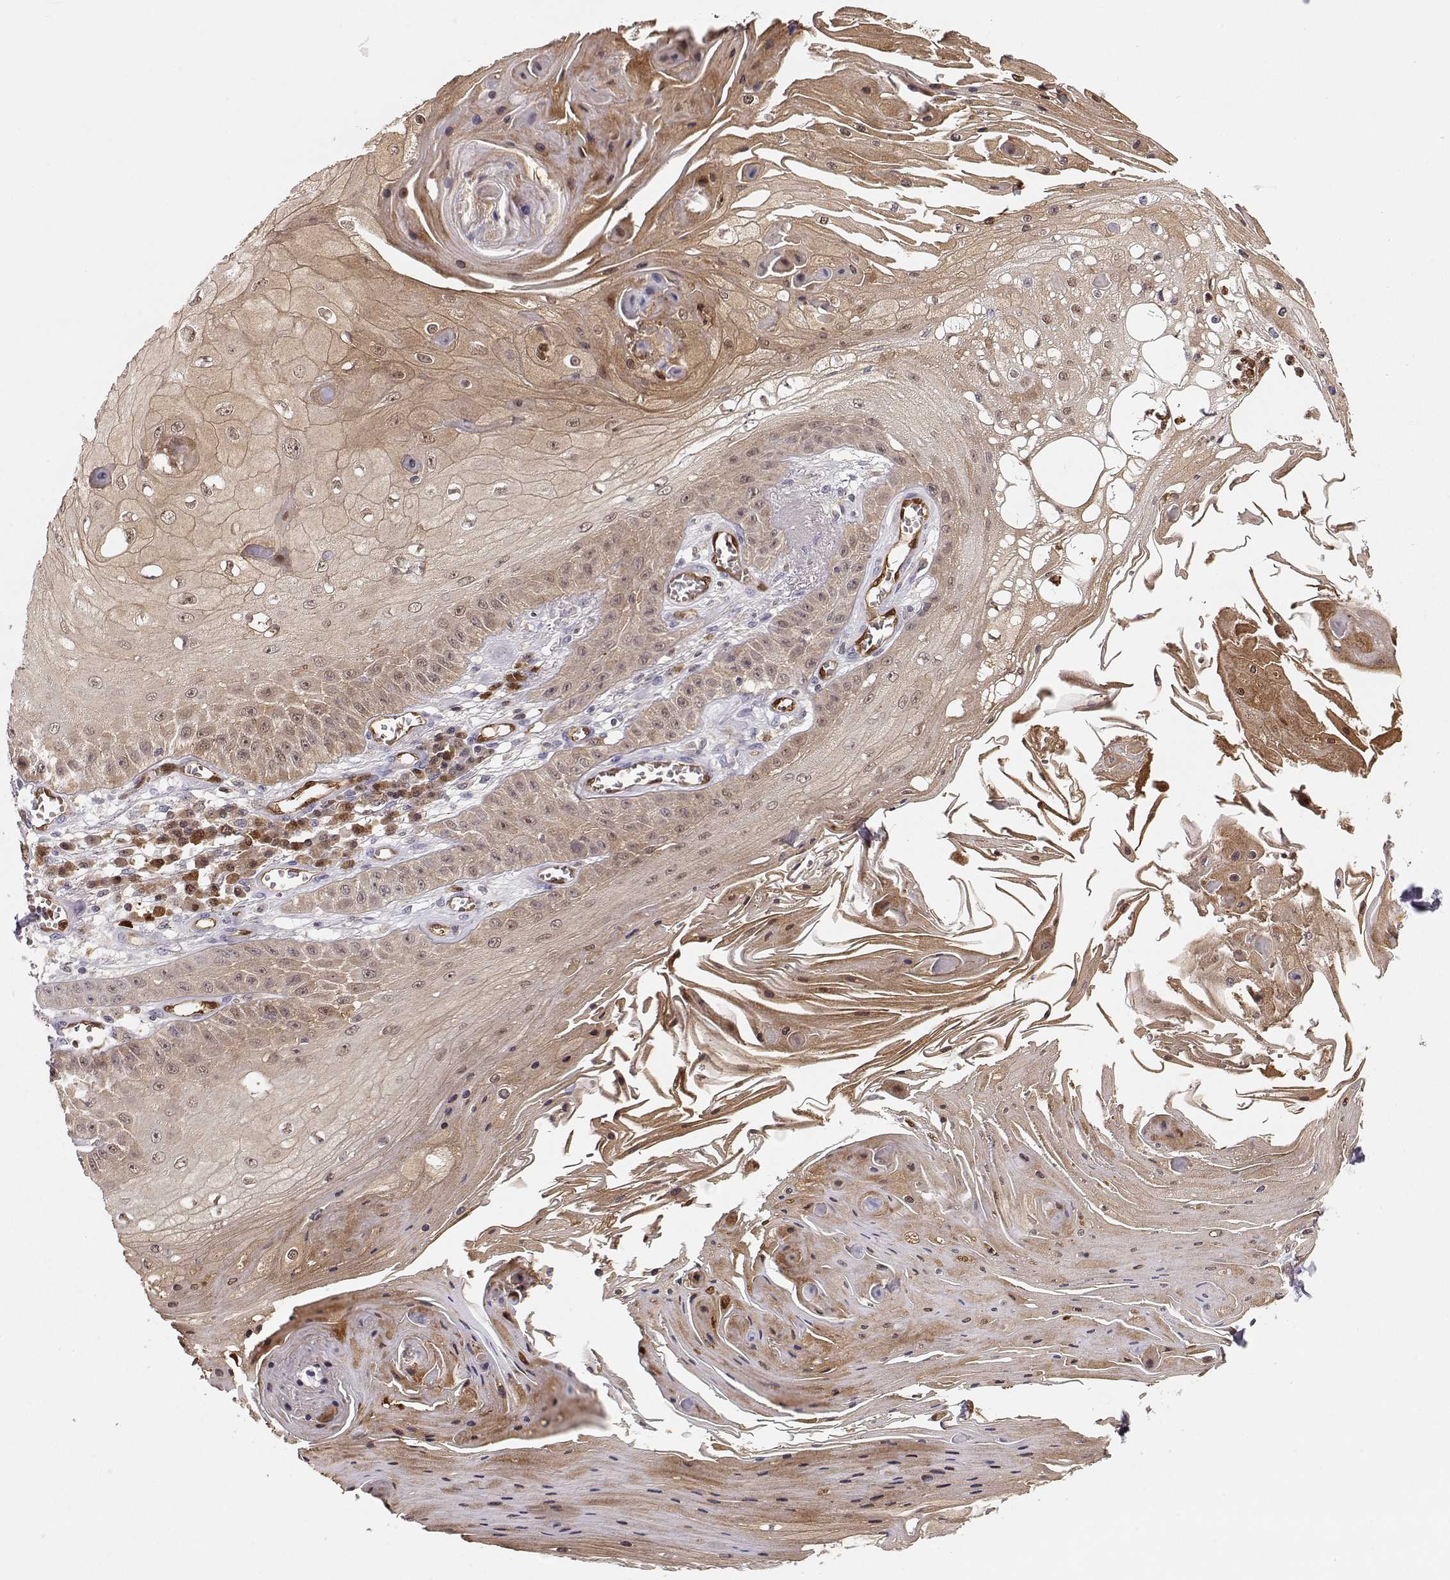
{"staining": {"intensity": "weak", "quantity": ">75%", "location": "cytoplasmic/membranous"}, "tissue": "skin cancer", "cell_type": "Tumor cells", "image_type": "cancer", "snomed": [{"axis": "morphology", "description": "Squamous cell carcinoma, NOS"}, {"axis": "topography", "description": "Skin"}], "caption": "Immunohistochemistry (DAB) staining of human squamous cell carcinoma (skin) shows weak cytoplasmic/membranous protein staining in approximately >75% of tumor cells.", "gene": "PNP", "patient": {"sex": "male", "age": 70}}